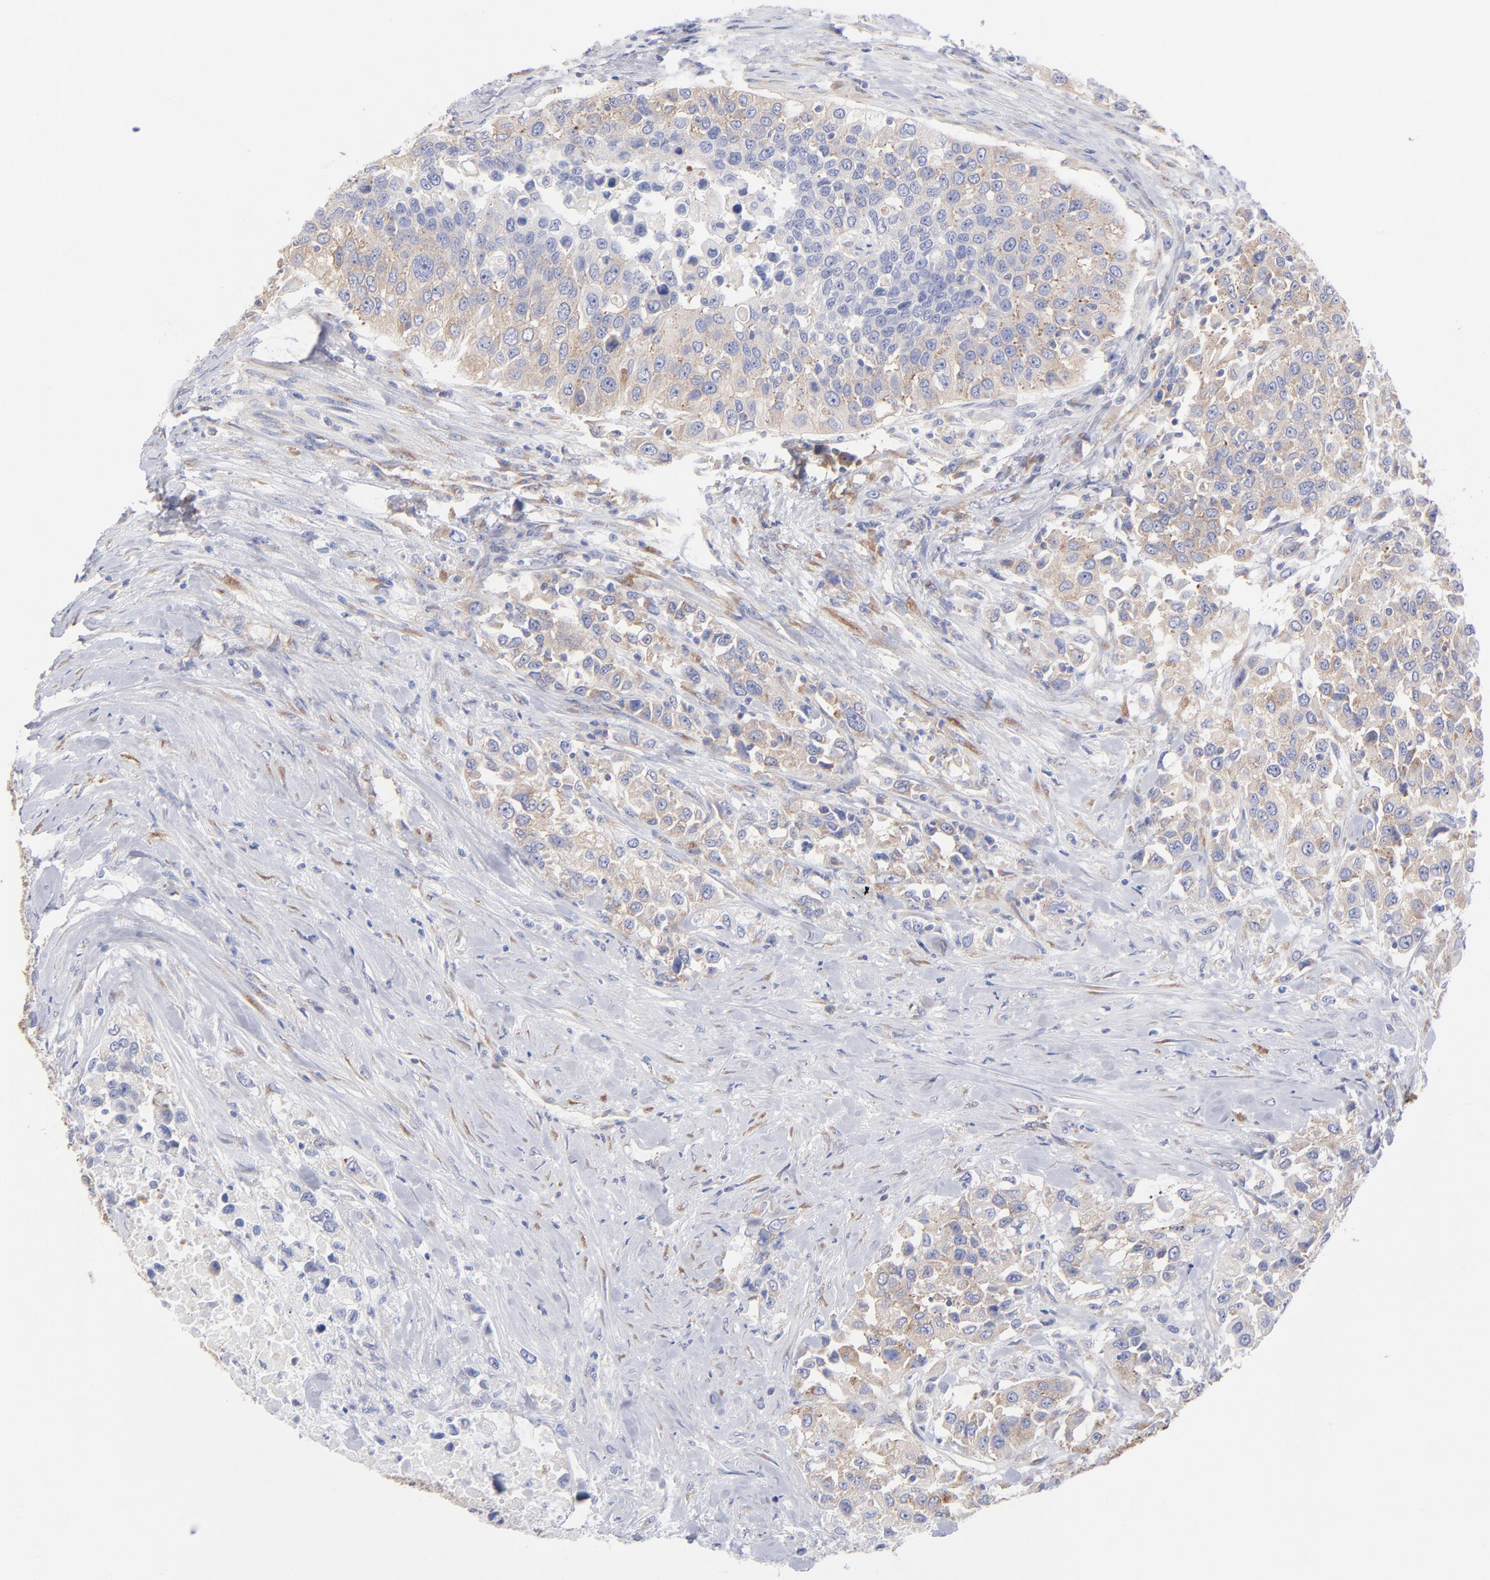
{"staining": {"intensity": "moderate", "quantity": ">75%", "location": "cytoplasmic/membranous"}, "tissue": "urothelial cancer", "cell_type": "Tumor cells", "image_type": "cancer", "snomed": [{"axis": "morphology", "description": "Urothelial carcinoma, High grade"}, {"axis": "topography", "description": "Urinary bladder"}], "caption": "A brown stain highlights moderate cytoplasmic/membranous expression of a protein in human high-grade urothelial carcinoma tumor cells.", "gene": "EIF2AK2", "patient": {"sex": "female", "age": 80}}